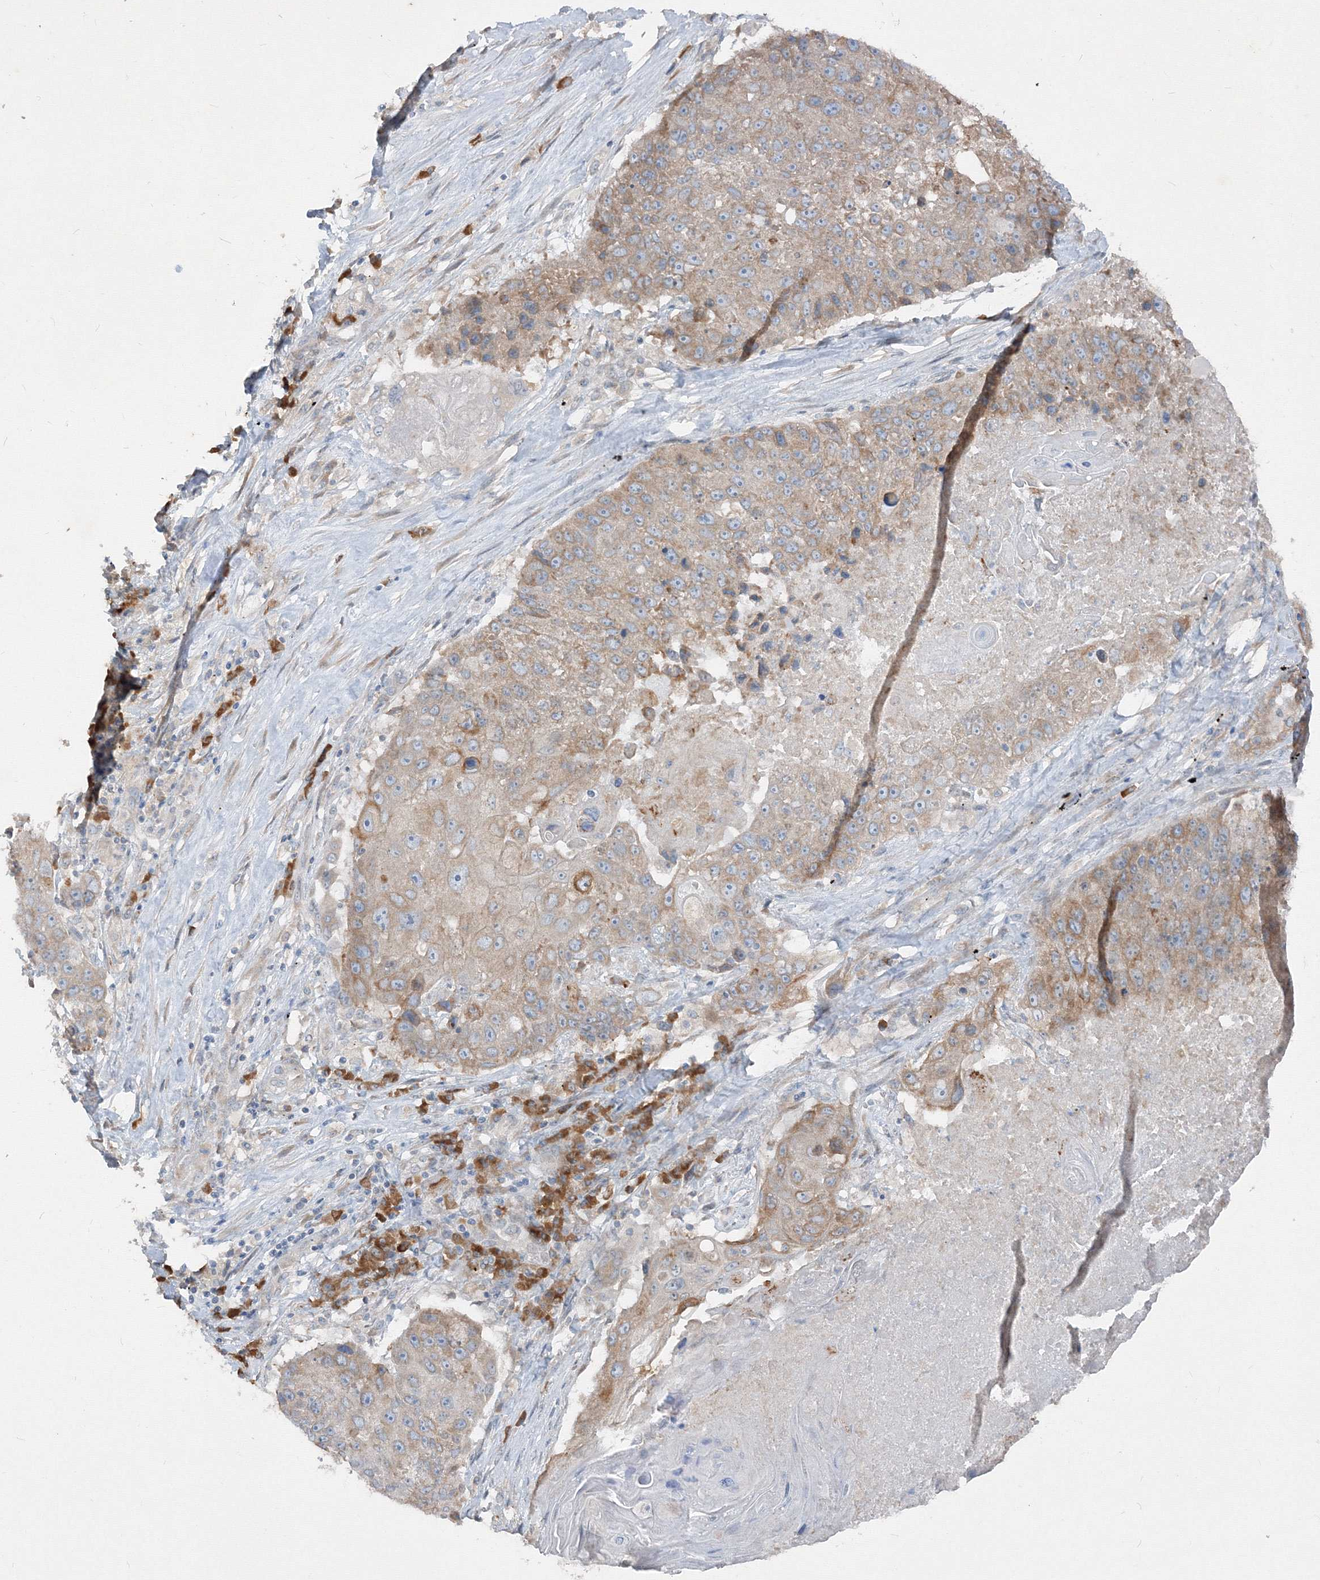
{"staining": {"intensity": "weak", "quantity": ">75%", "location": "cytoplasmic/membranous"}, "tissue": "lung cancer", "cell_type": "Tumor cells", "image_type": "cancer", "snomed": [{"axis": "morphology", "description": "Squamous cell carcinoma, NOS"}, {"axis": "topography", "description": "Lung"}], "caption": "Lung squamous cell carcinoma was stained to show a protein in brown. There is low levels of weak cytoplasmic/membranous expression in approximately >75% of tumor cells.", "gene": "IFNAR1", "patient": {"sex": "male", "age": 61}}